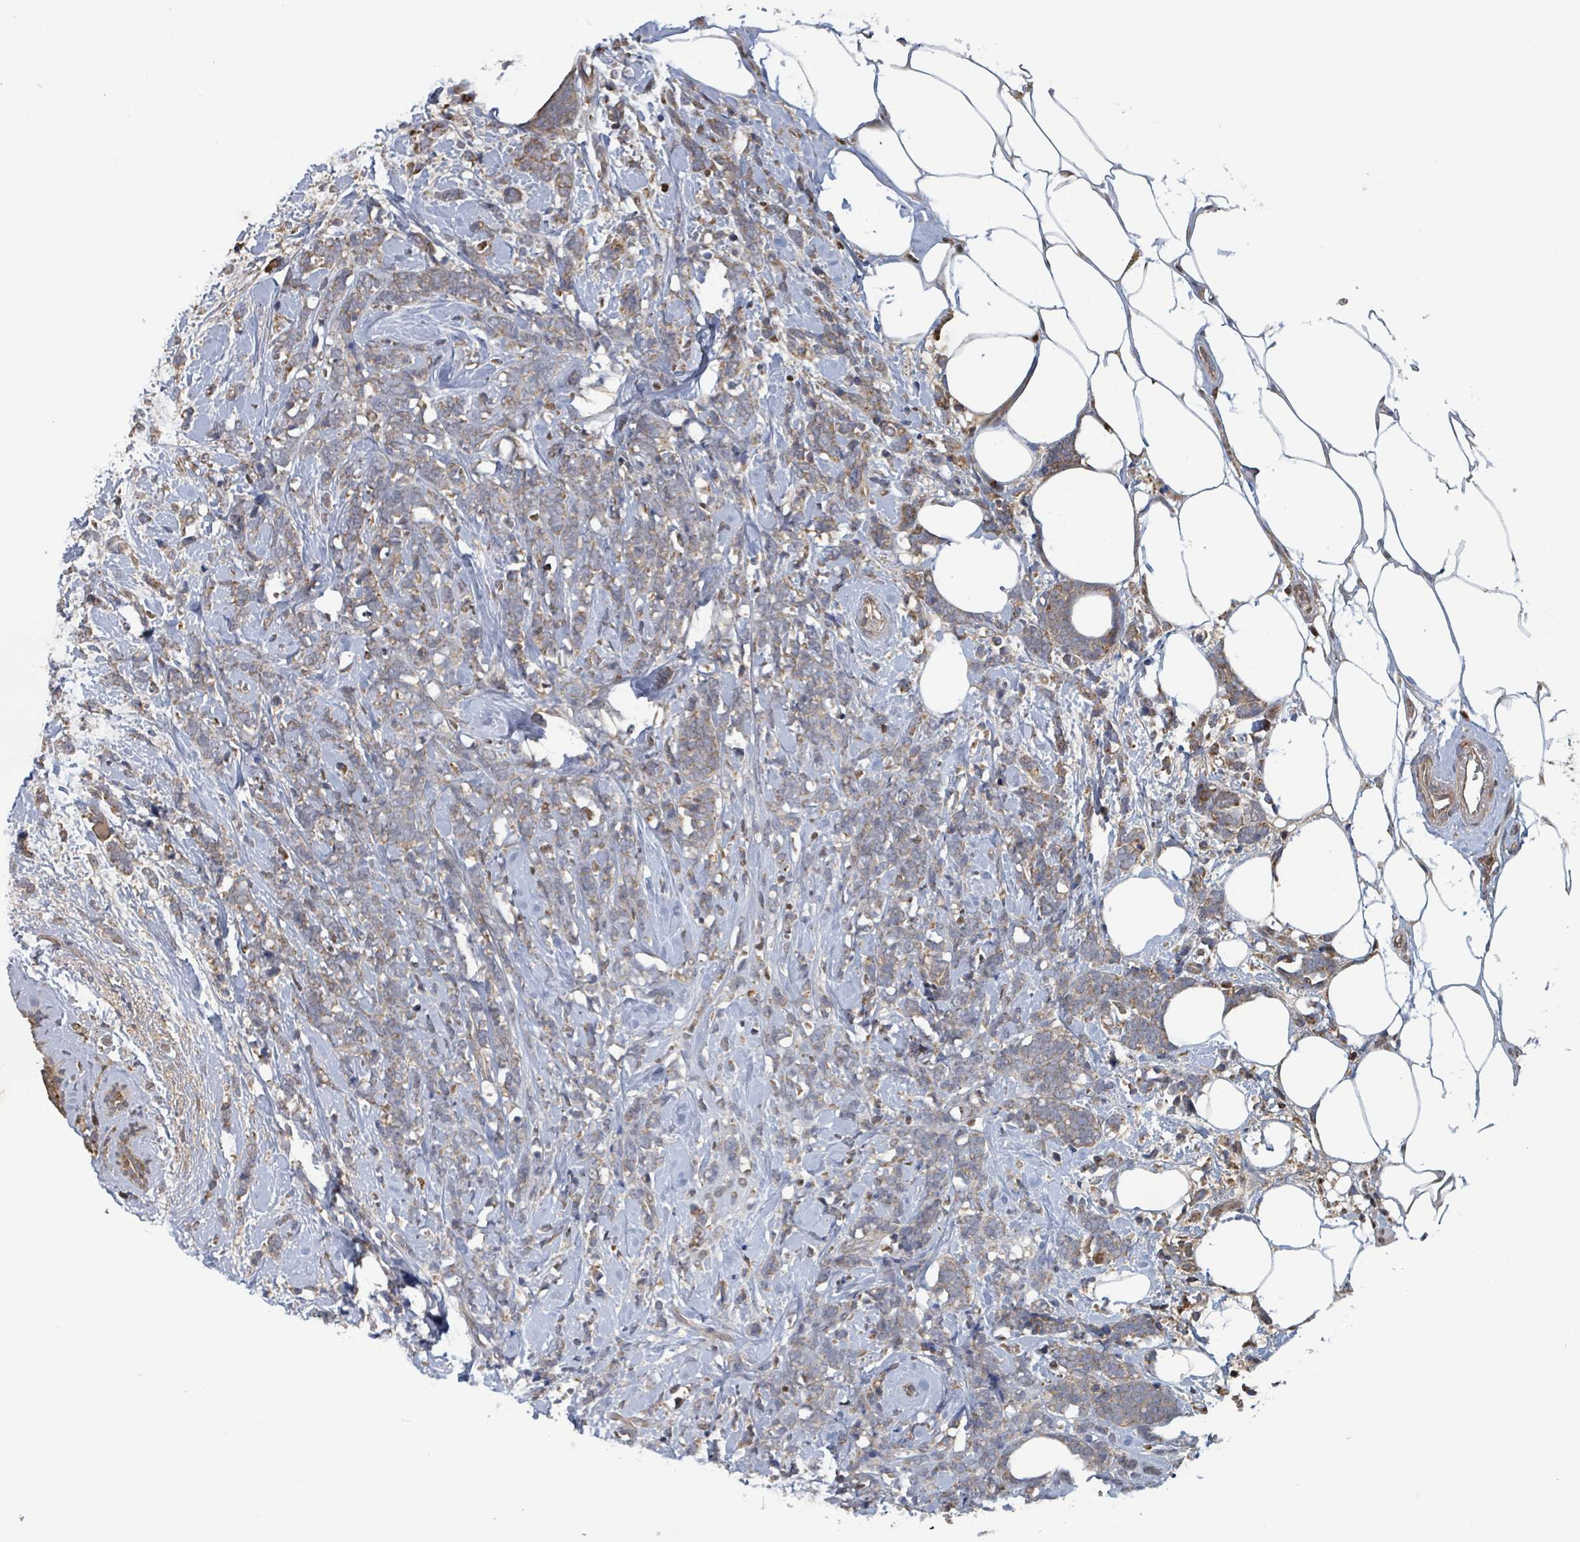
{"staining": {"intensity": "weak", "quantity": ">75%", "location": "cytoplasmic/membranous"}, "tissue": "breast cancer", "cell_type": "Tumor cells", "image_type": "cancer", "snomed": [{"axis": "morphology", "description": "Lobular carcinoma"}, {"axis": "topography", "description": "Breast"}], "caption": "DAB immunohistochemical staining of breast lobular carcinoma displays weak cytoplasmic/membranous protein staining in approximately >75% of tumor cells. (DAB IHC with brightfield microscopy, high magnification).", "gene": "HIVEP1", "patient": {"sex": "female", "age": 58}}